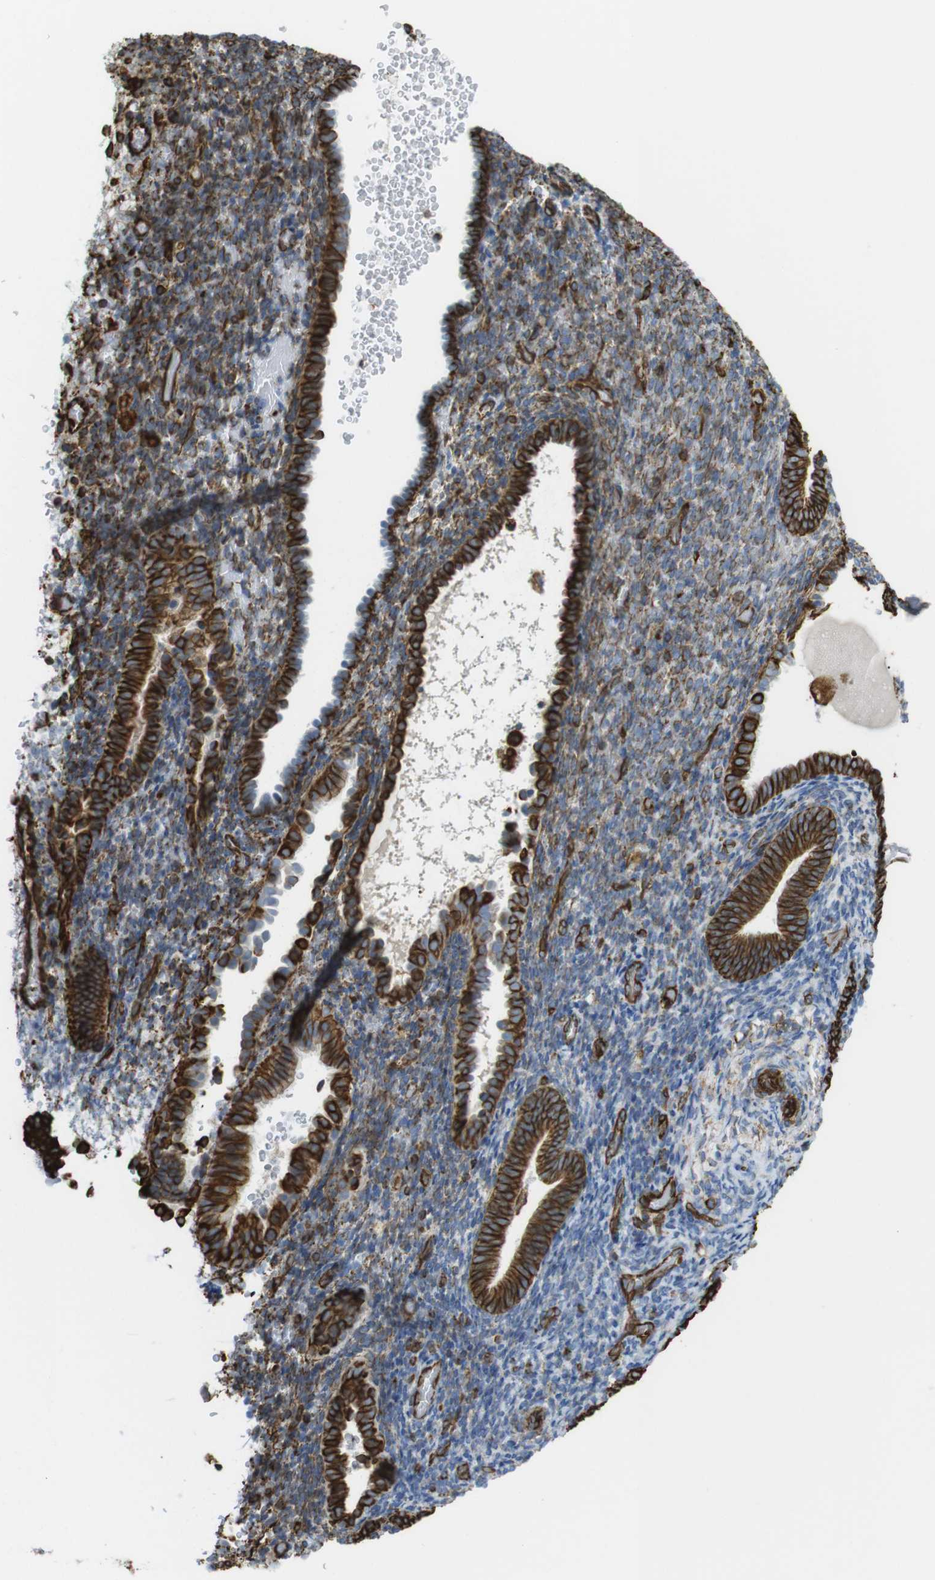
{"staining": {"intensity": "moderate", "quantity": ">75%", "location": "cytoplasmic/membranous"}, "tissue": "endometrium", "cell_type": "Cells in endometrial stroma", "image_type": "normal", "snomed": [{"axis": "morphology", "description": "Normal tissue, NOS"}, {"axis": "topography", "description": "Endometrium"}], "caption": "Protein expression analysis of benign human endometrium reveals moderate cytoplasmic/membranous positivity in about >75% of cells in endometrial stroma.", "gene": "RALGPS1", "patient": {"sex": "female", "age": 51}}